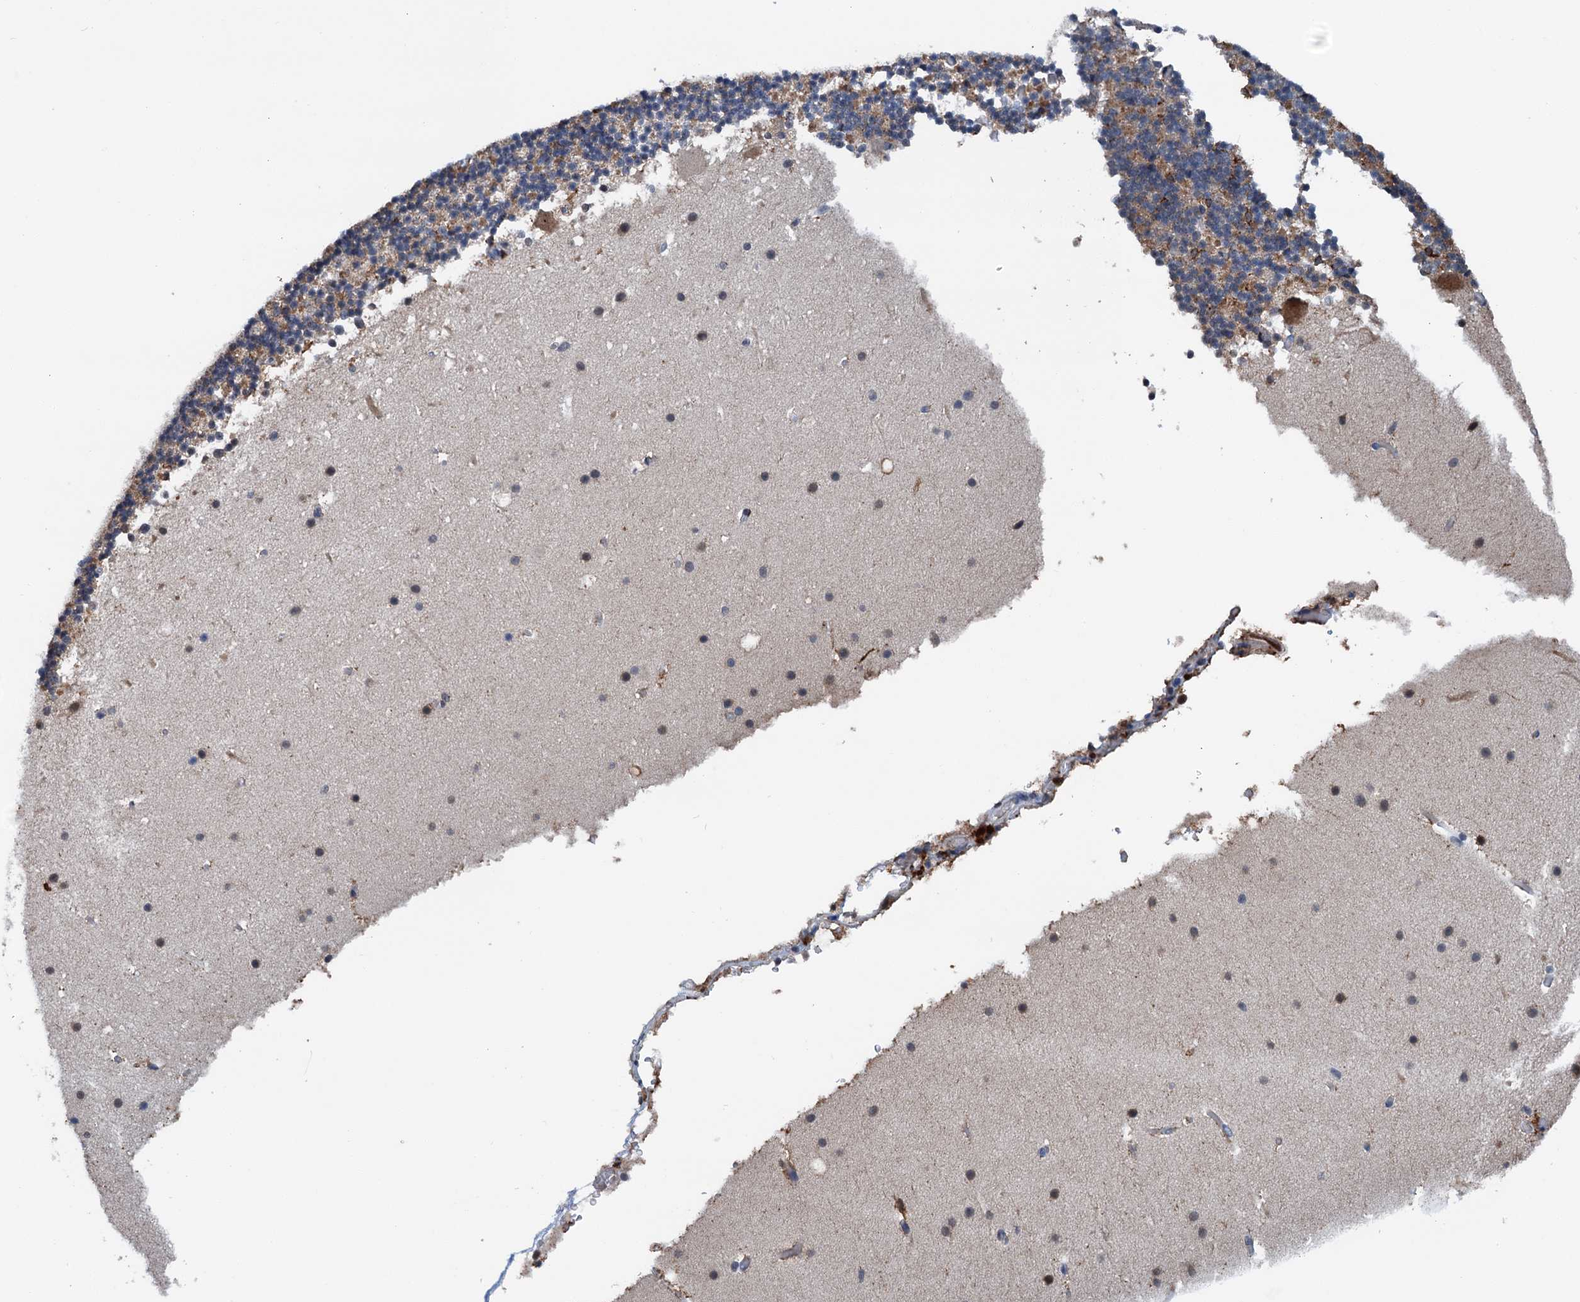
{"staining": {"intensity": "weak", "quantity": "<25%", "location": "cytoplasmic/membranous"}, "tissue": "cerebellum", "cell_type": "Cells in granular layer", "image_type": "normal", "snomed": [{"axis": "morphology", "description": "Normal tissue, NOS"}, {"axis": "topography", "description": "Cerebellum"}], "caption": "Photomicrograph shows no significant protein staining in cells in granular layer of unremarkable cerebellum. (DAB (3,3'-diaminobenzidine) immunohistochemistry (IHC), high magnification).", "gene": "SHLD1", "patient": {"sex": "male", "age": 57}}